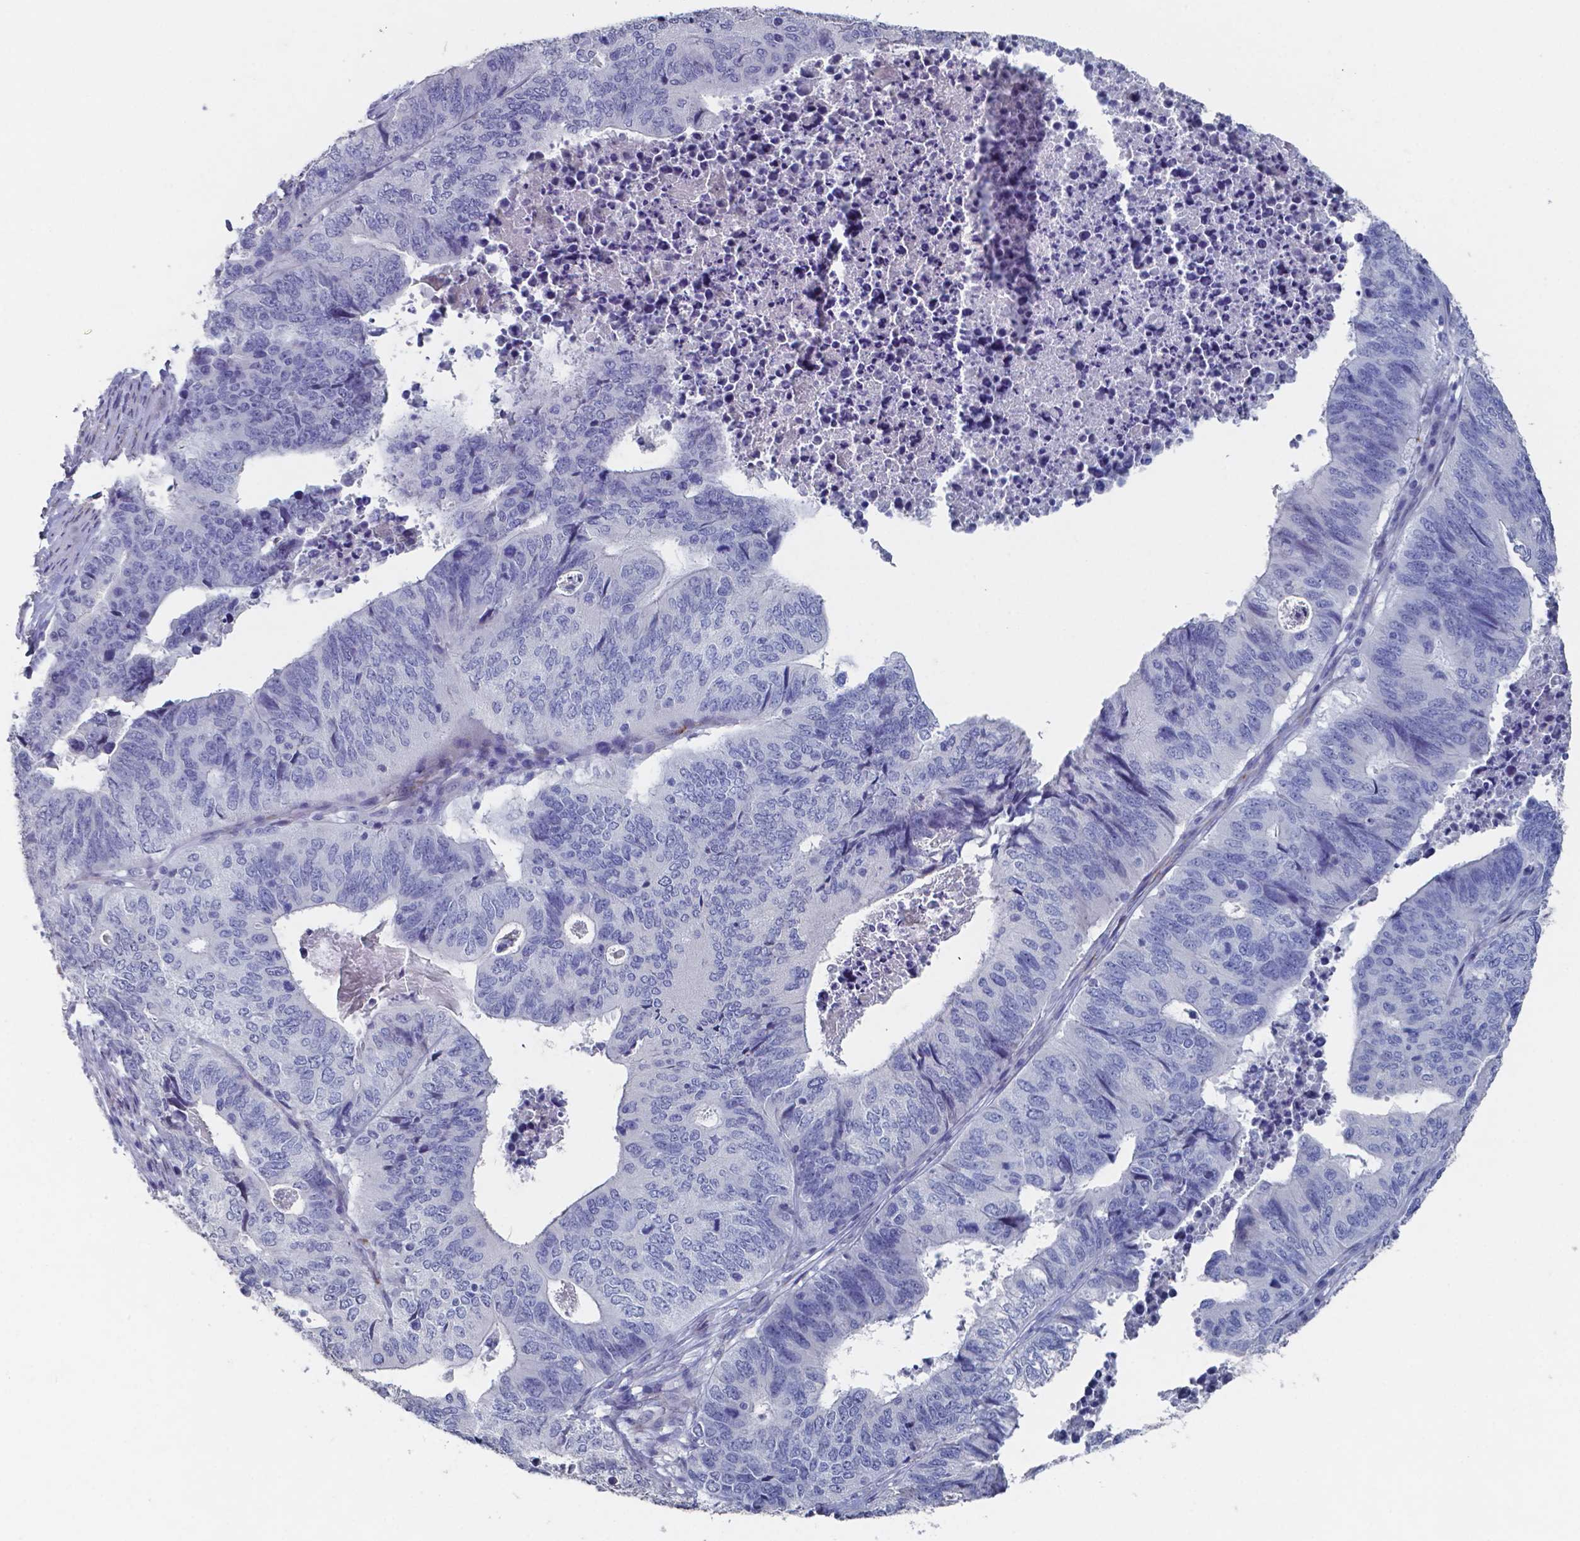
{"staining": {"intensity": "negative", "quantity": "none", "location": "none"}, "tissue": "stomach cancer", "cell_type": "Tumor cells", "image_type": "cancer", "snomed": [{"axis": "morphology", "description": "Adenocarcinoma, NOS"}, {"axis": "topography", "description": "Stomach, upper"}], "caption": "Photomicrograph shows no protein expression in tumor cells of stomach cancer tissue. (DAB IHC with hematoxylin counter stain).", "gene": "PLA2R1", "patient": {"sex": "female", "age": 67}}